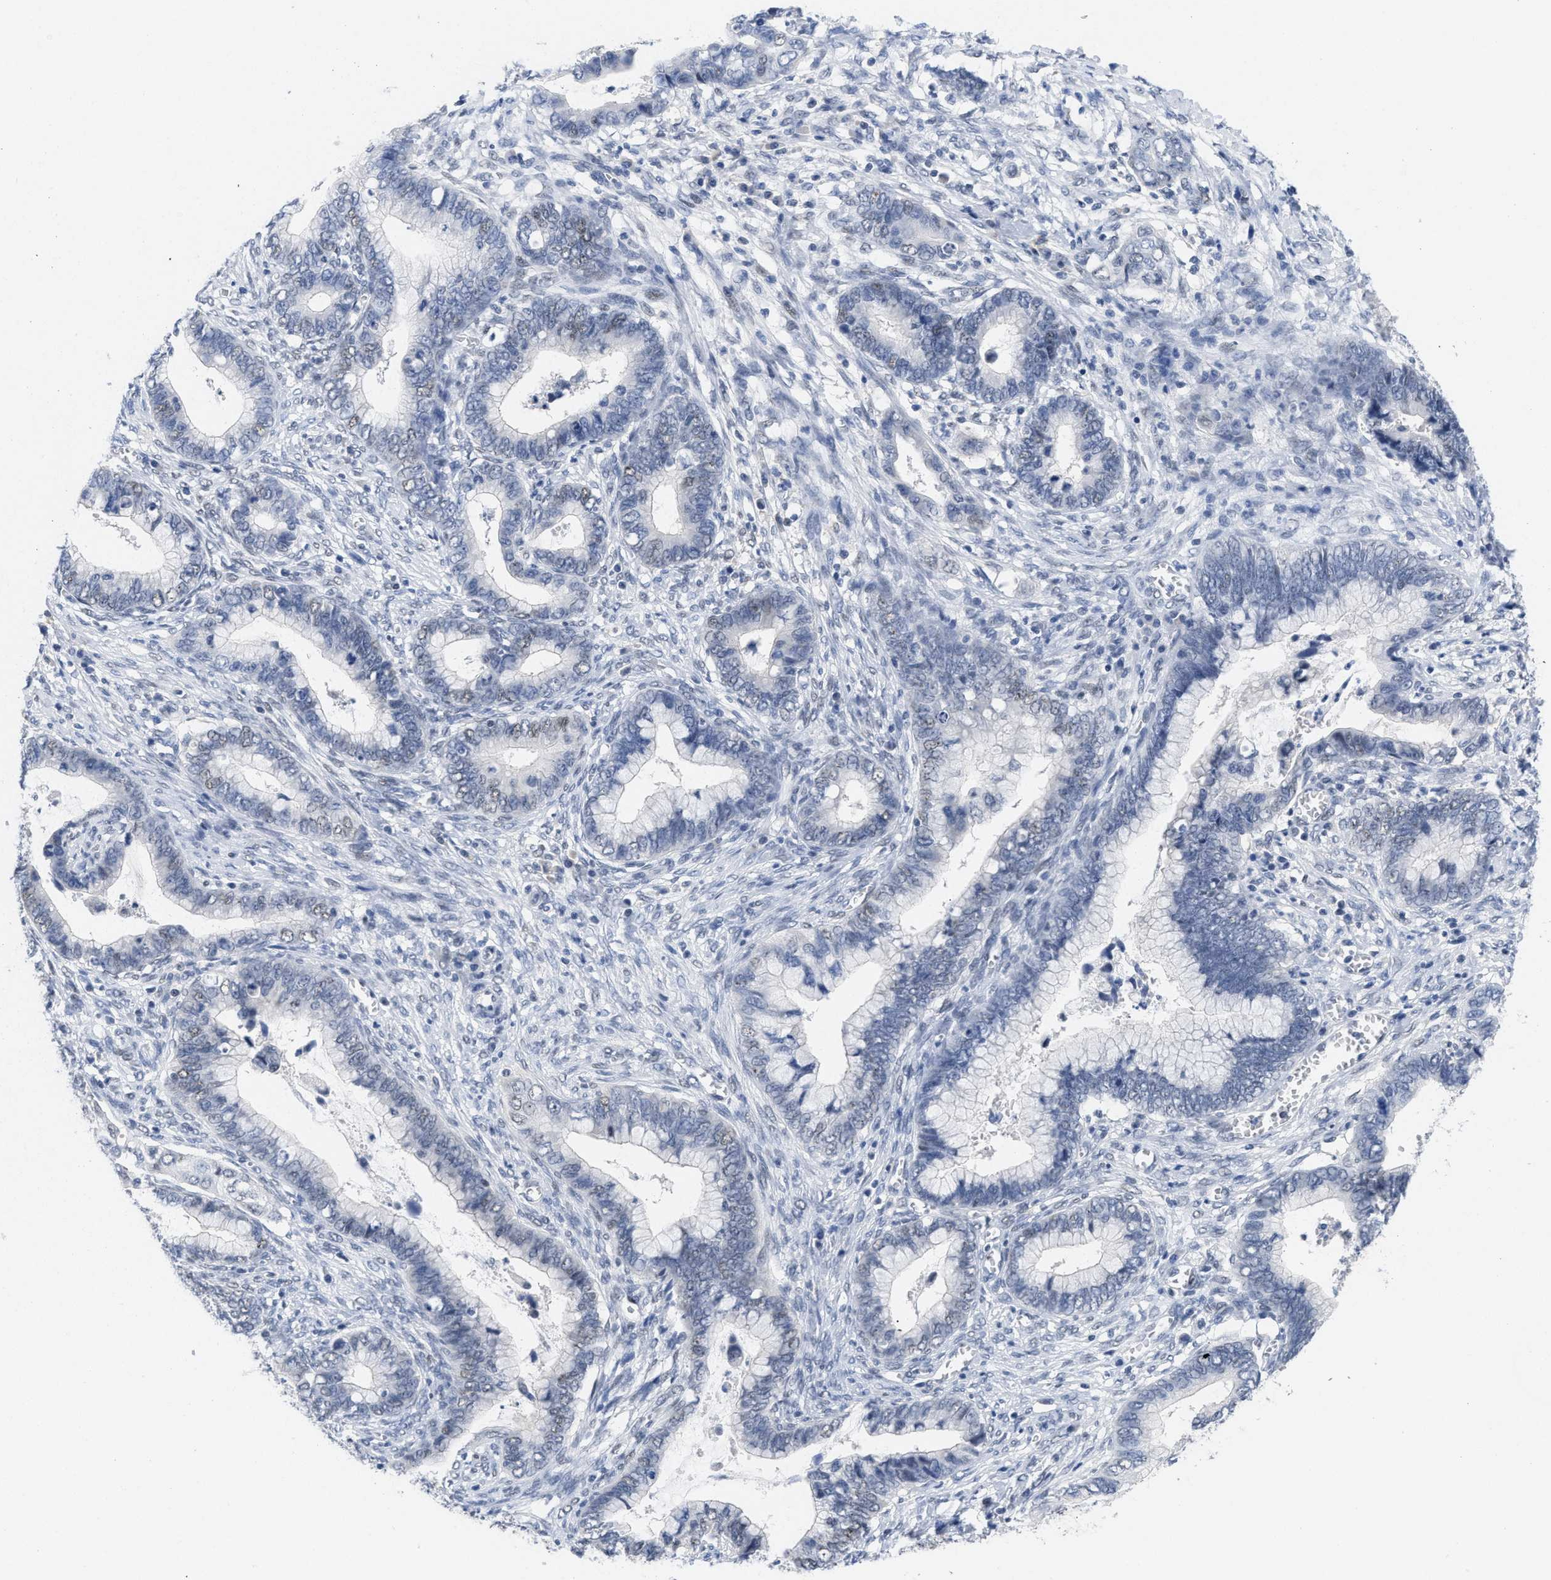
{"staining": {"intensity": "negative", "quantity": "none", "location": "none"}, "tissue": "cervical cancer", "cell_type": "Tumor cells", "image_type": "cancer", "snomed": [{"axis": "morphology", "description": "Adenocarcinoma, NOS"}, {"axis": "topography", "description": "Cervix"}], "caption": "An IHC histopathology image of cervical adenocarcinoma is shown. There is no staining in tumor cells of cervical adenocarcinoma.", "gene": "GGNBP2", "patient": {"sex": "female", "age": 44}}